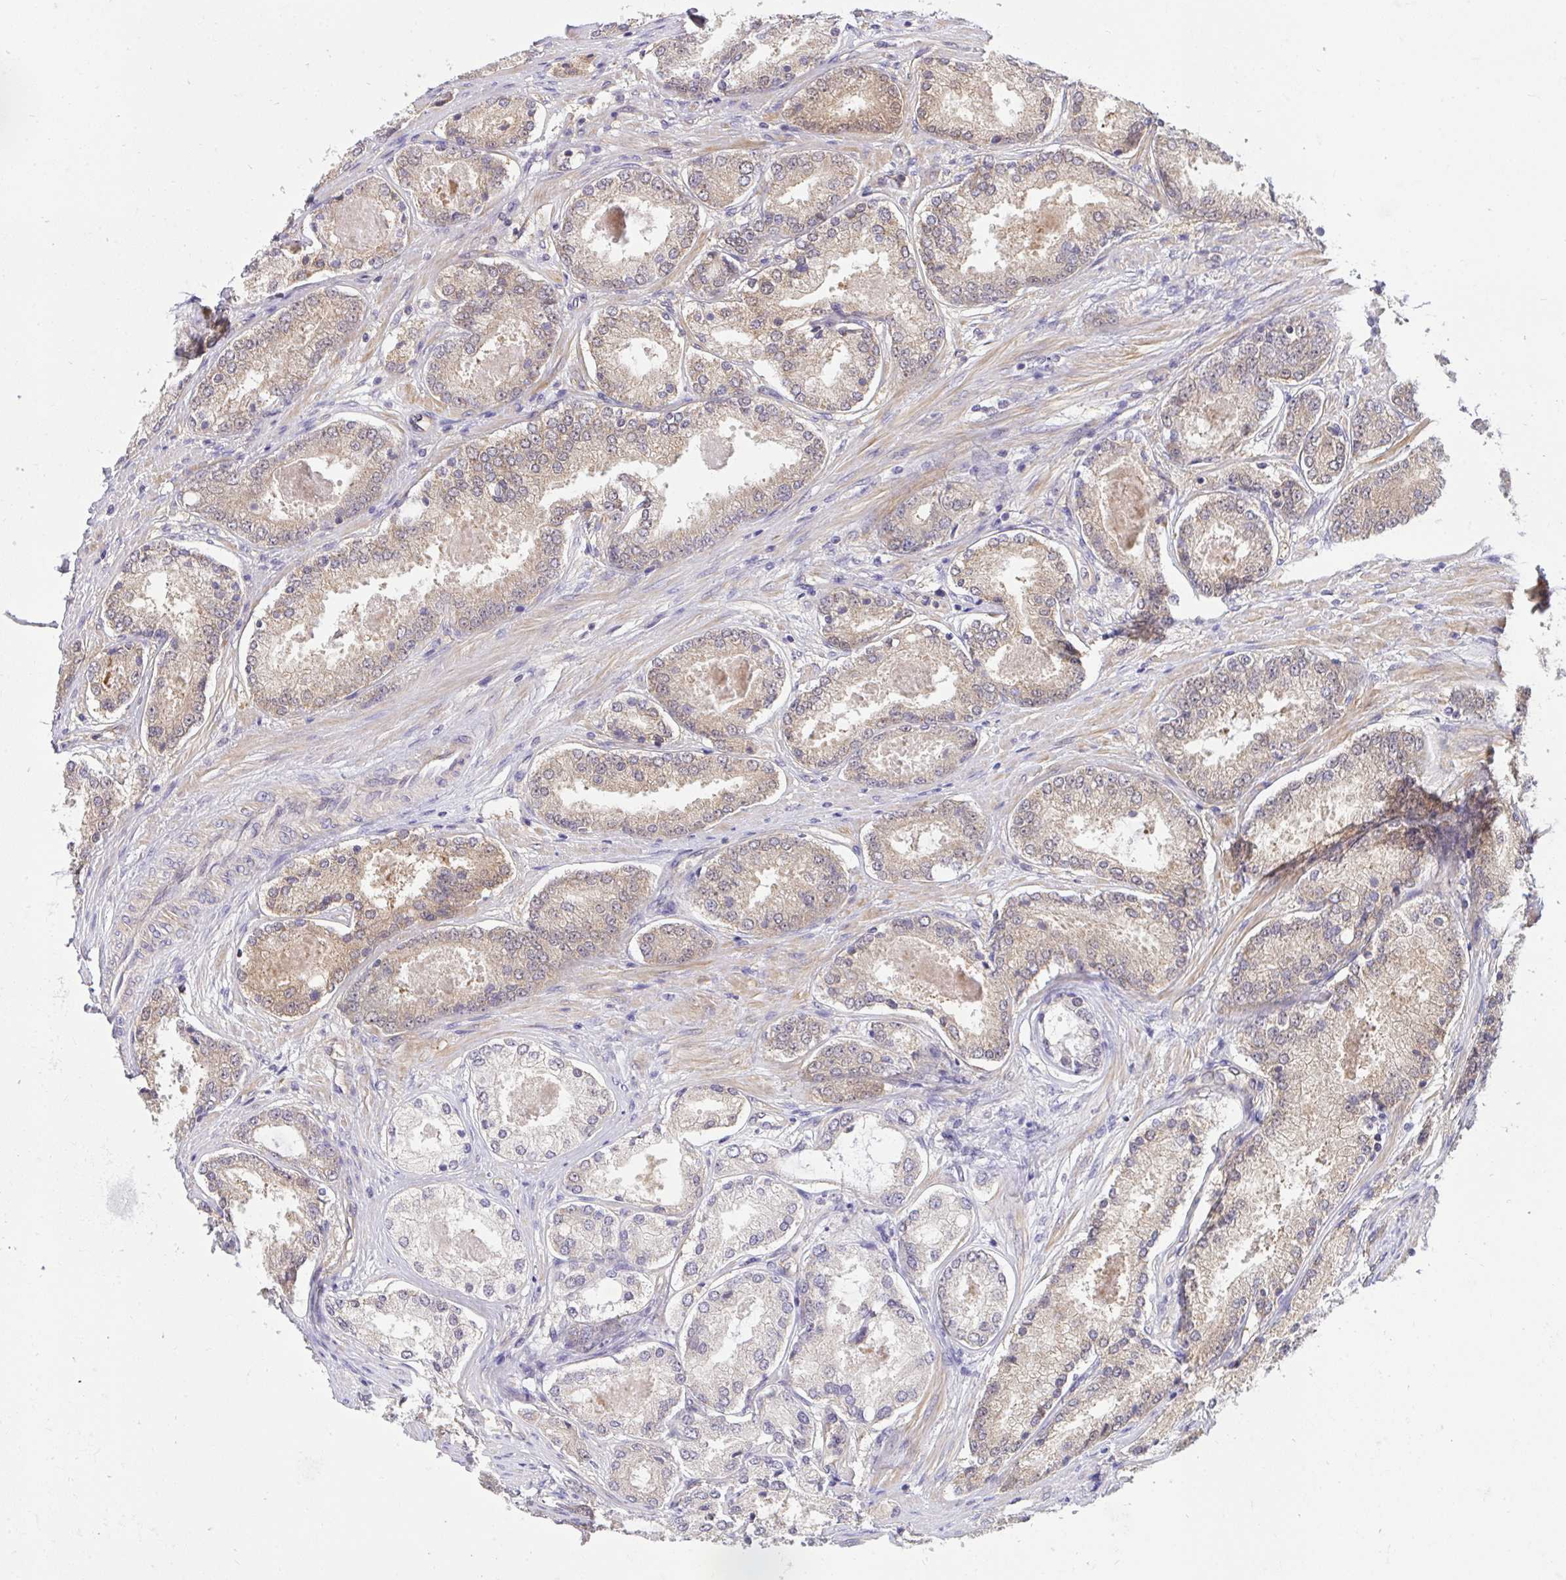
{"staining": {"intensity": "weak", "quantity": "25%-75%", "location": "cytoplasmic/membranous"}, "tissue": "prostate cancer", "cell_type": "Tumor cells", "image_type": "cancer", "snomed": [{"axis": "morphology", "description": "Adenocarcinoma, Low grade"}, {"axis": "topography", "description": "Prostate"}], "caption": "IHC (DAB) staining of prostate cancer reveals weak cytoplasmic/membranous protein staining in approximately 25%-75% of tumor cells.", "gene": "C19orf54", "patient": {"sex": "male", "age": 68}}